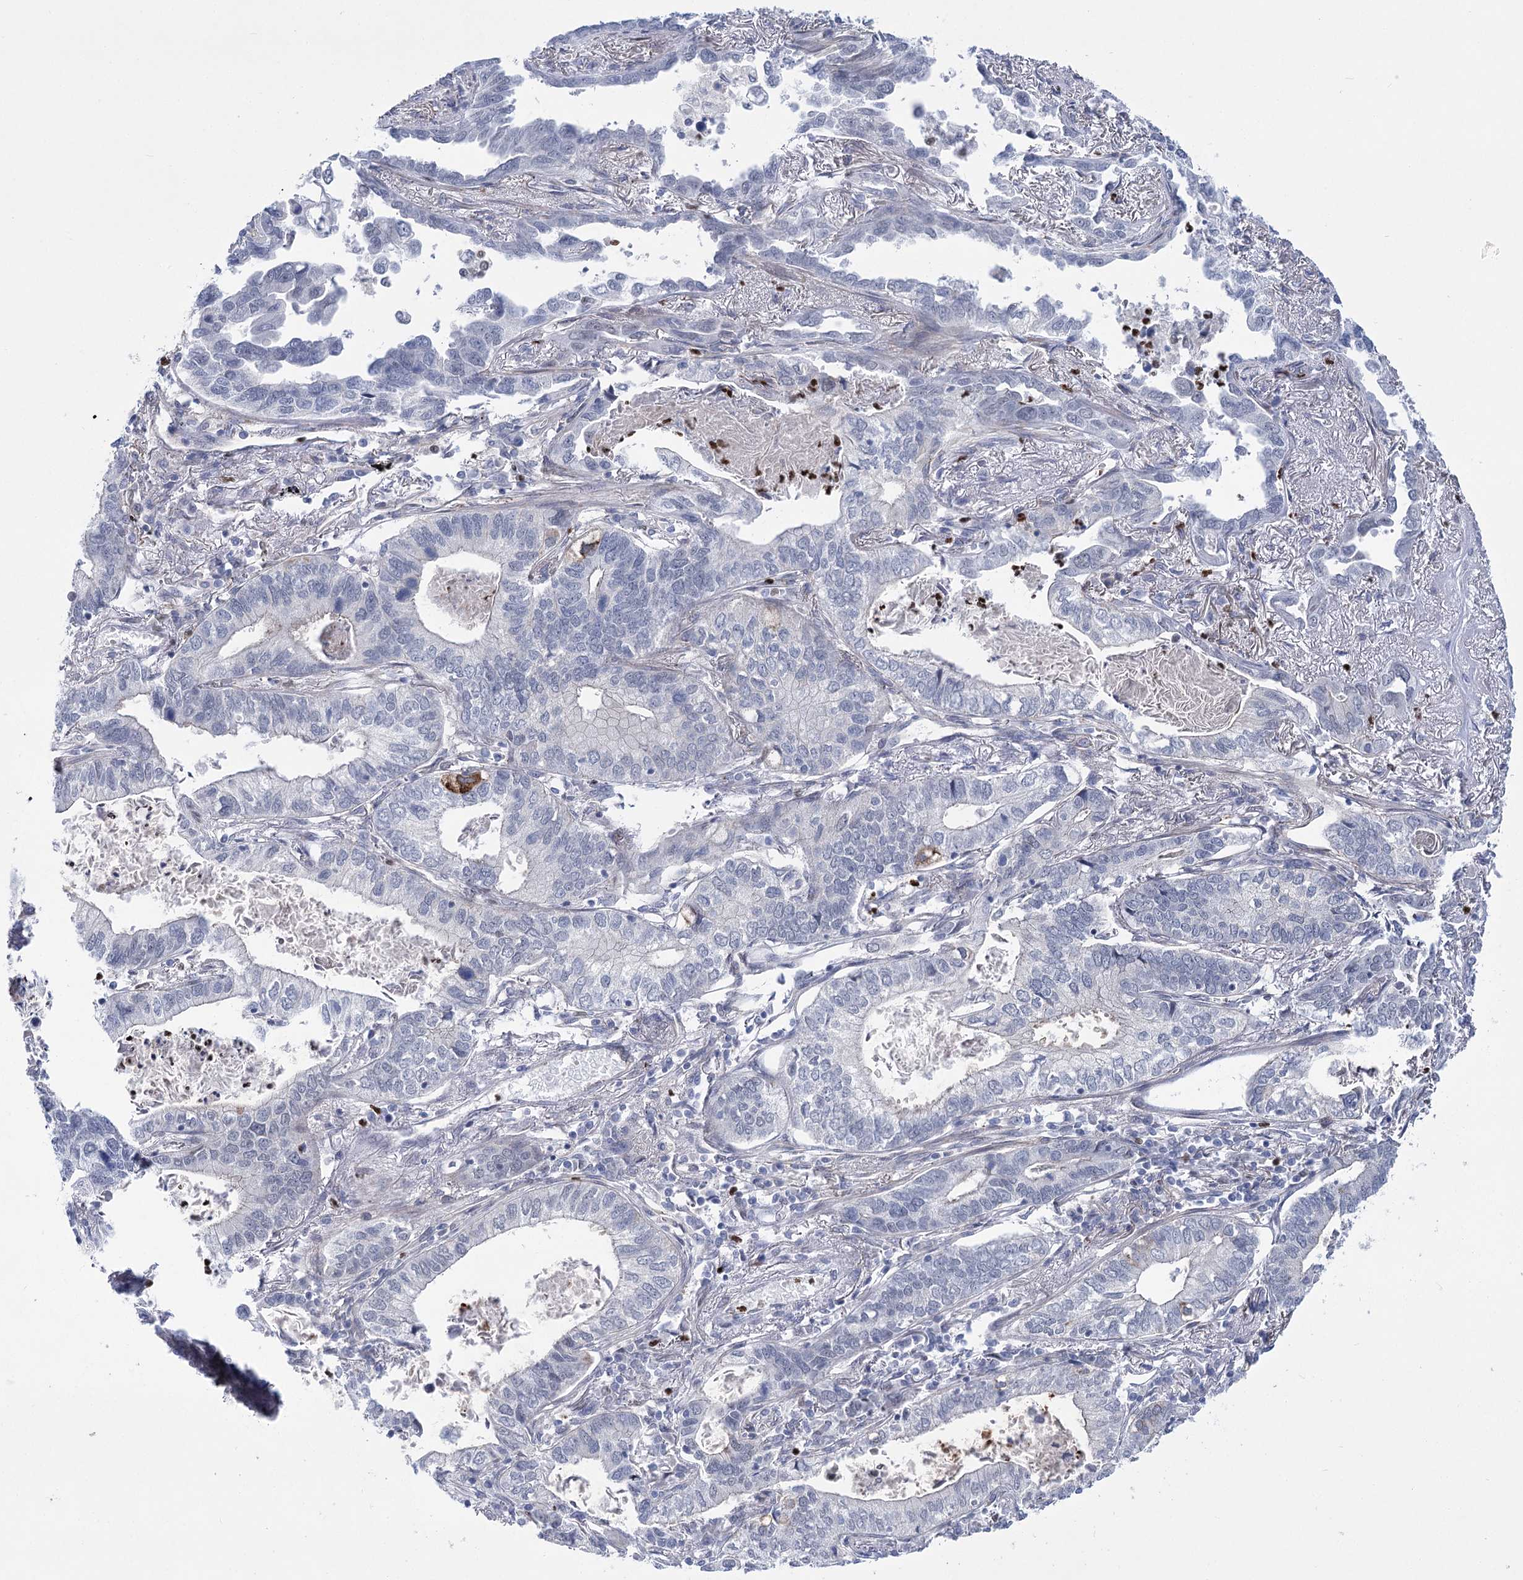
{"staining": {"intensity": "negative", "quantity": "none", "location": "none"}, "tissue": "lung cancer", "cell_type": "Tumor cells", "image_type": "cancer", "snomed": [{"axis": "morphology", "description": "Adenocarcinoma, NOS"}, {"axis": "topography", "description": "Lung"}], "caption": "An image of human lung cancer (adenocarcinoma) is negative for staining in tumor cells.", "gene": "THAP6", "patient": {"sex": "male", "age": 67}}